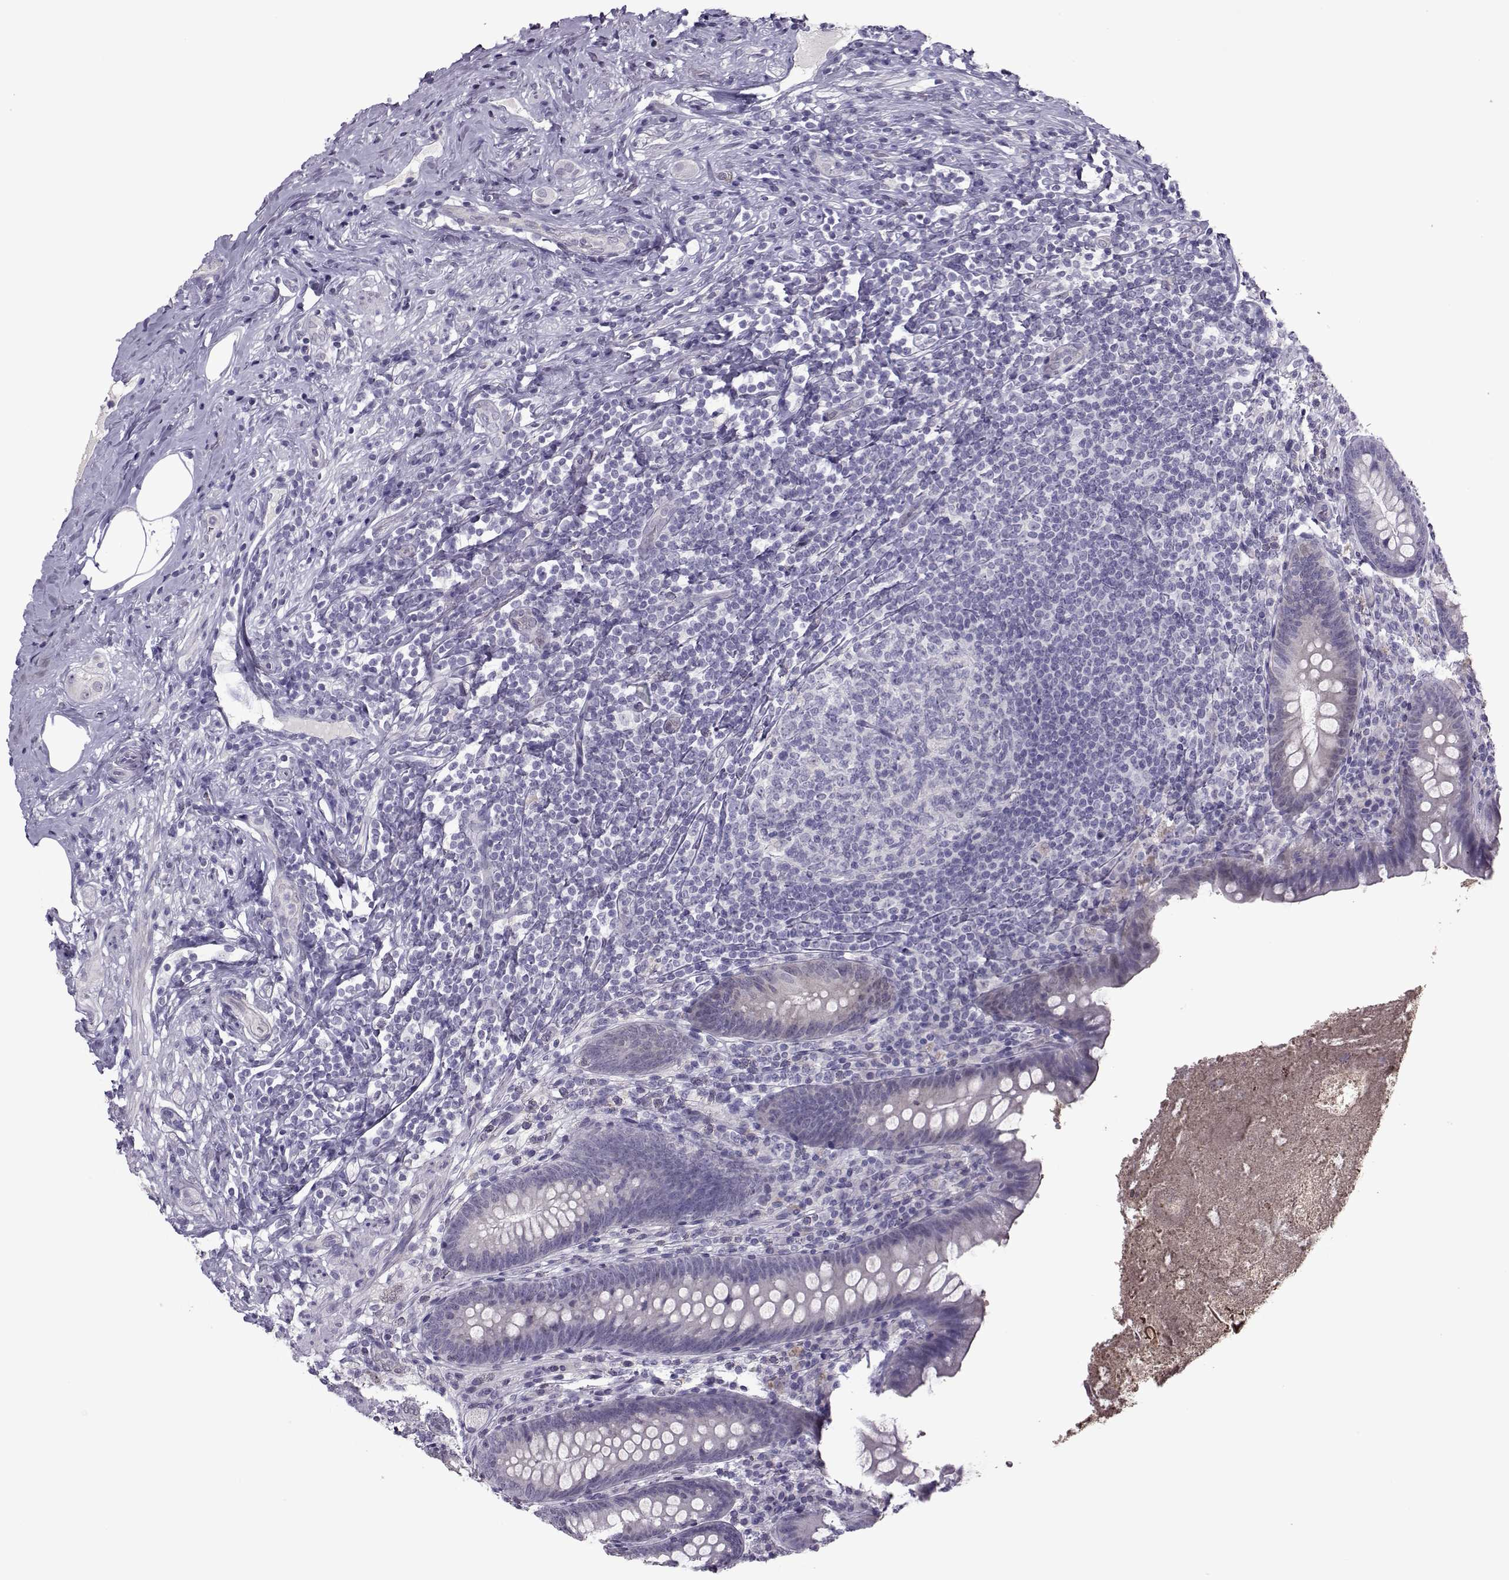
{"staining": {"intensity": "negative", "quantity": "none", "location": "none"}, "tissue": "appendix", "cell_type": "Glandular cells", "image_type": "normal", "snomed": [{"axis": "morphology", "description": "Normal tissue, NOS"}, {"axis": "topography", "description": "Appendix"}], "caption": "An immunohistochemistry (IHC) photomicrograph of normal appendix is shown. There is no staining in glandular cells of appendix.", "gene": "ASRGL1", "patient": {"sex": "male", "age": 47}}